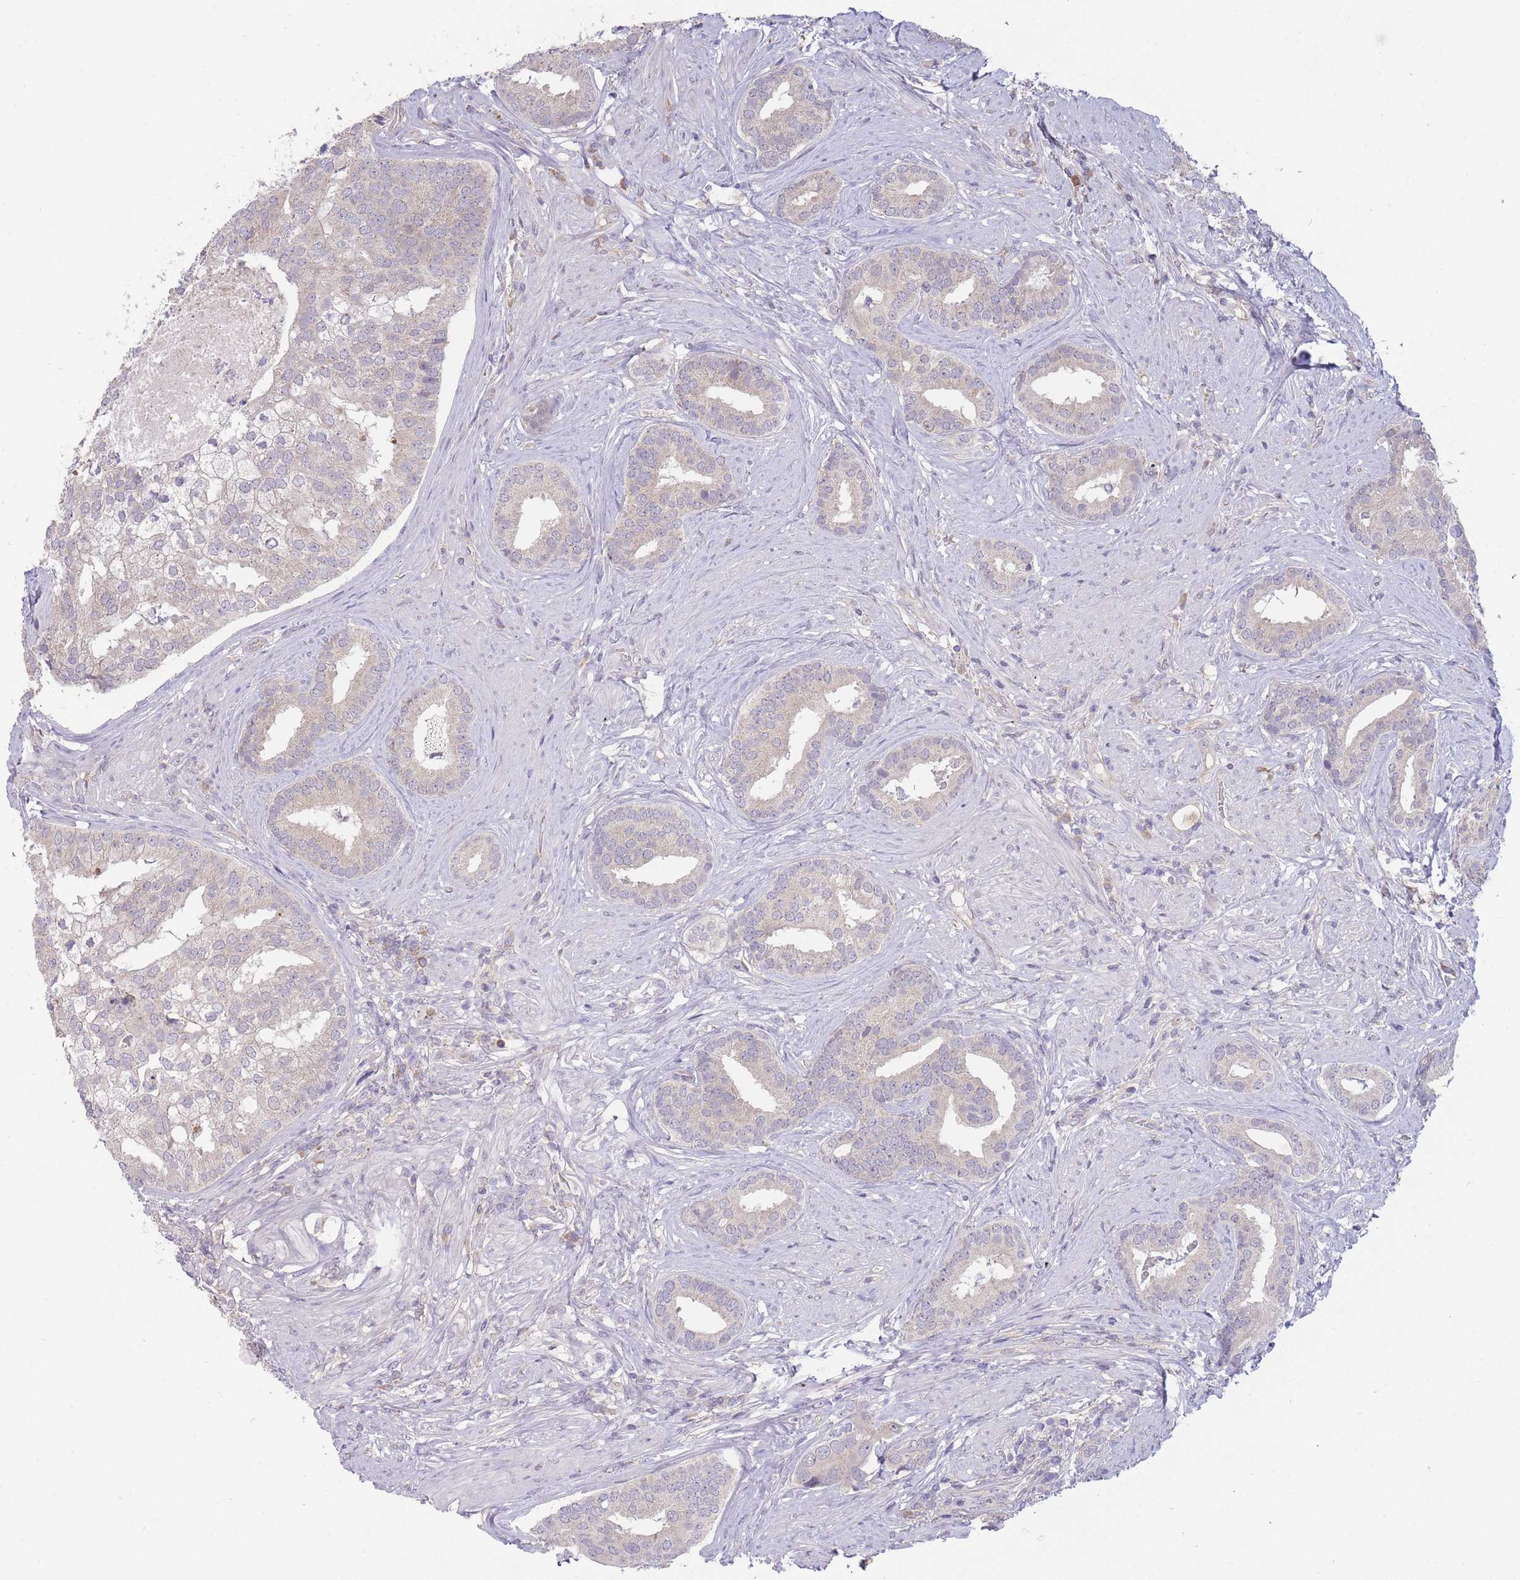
{"staining": {"intensity": "negative", "quantity": "none", "location": "none"}, "tissue": "prostate cancer", "cell_type": "Tumor cells", "image_type": "cancer", "snomed": [{"axis": "morphology", "description": "Adenocarcinoma, High grade"}, {"axis": "topography", "description": "Prostate"}], "caption": "The IHC histopathology image has no significant expression in tumor cells of prostate cancer (adenocarcinoma (high-grade)) tissue.", "gene": "NDUFAF5", "patient": {"sex": "male", "age": 55}}